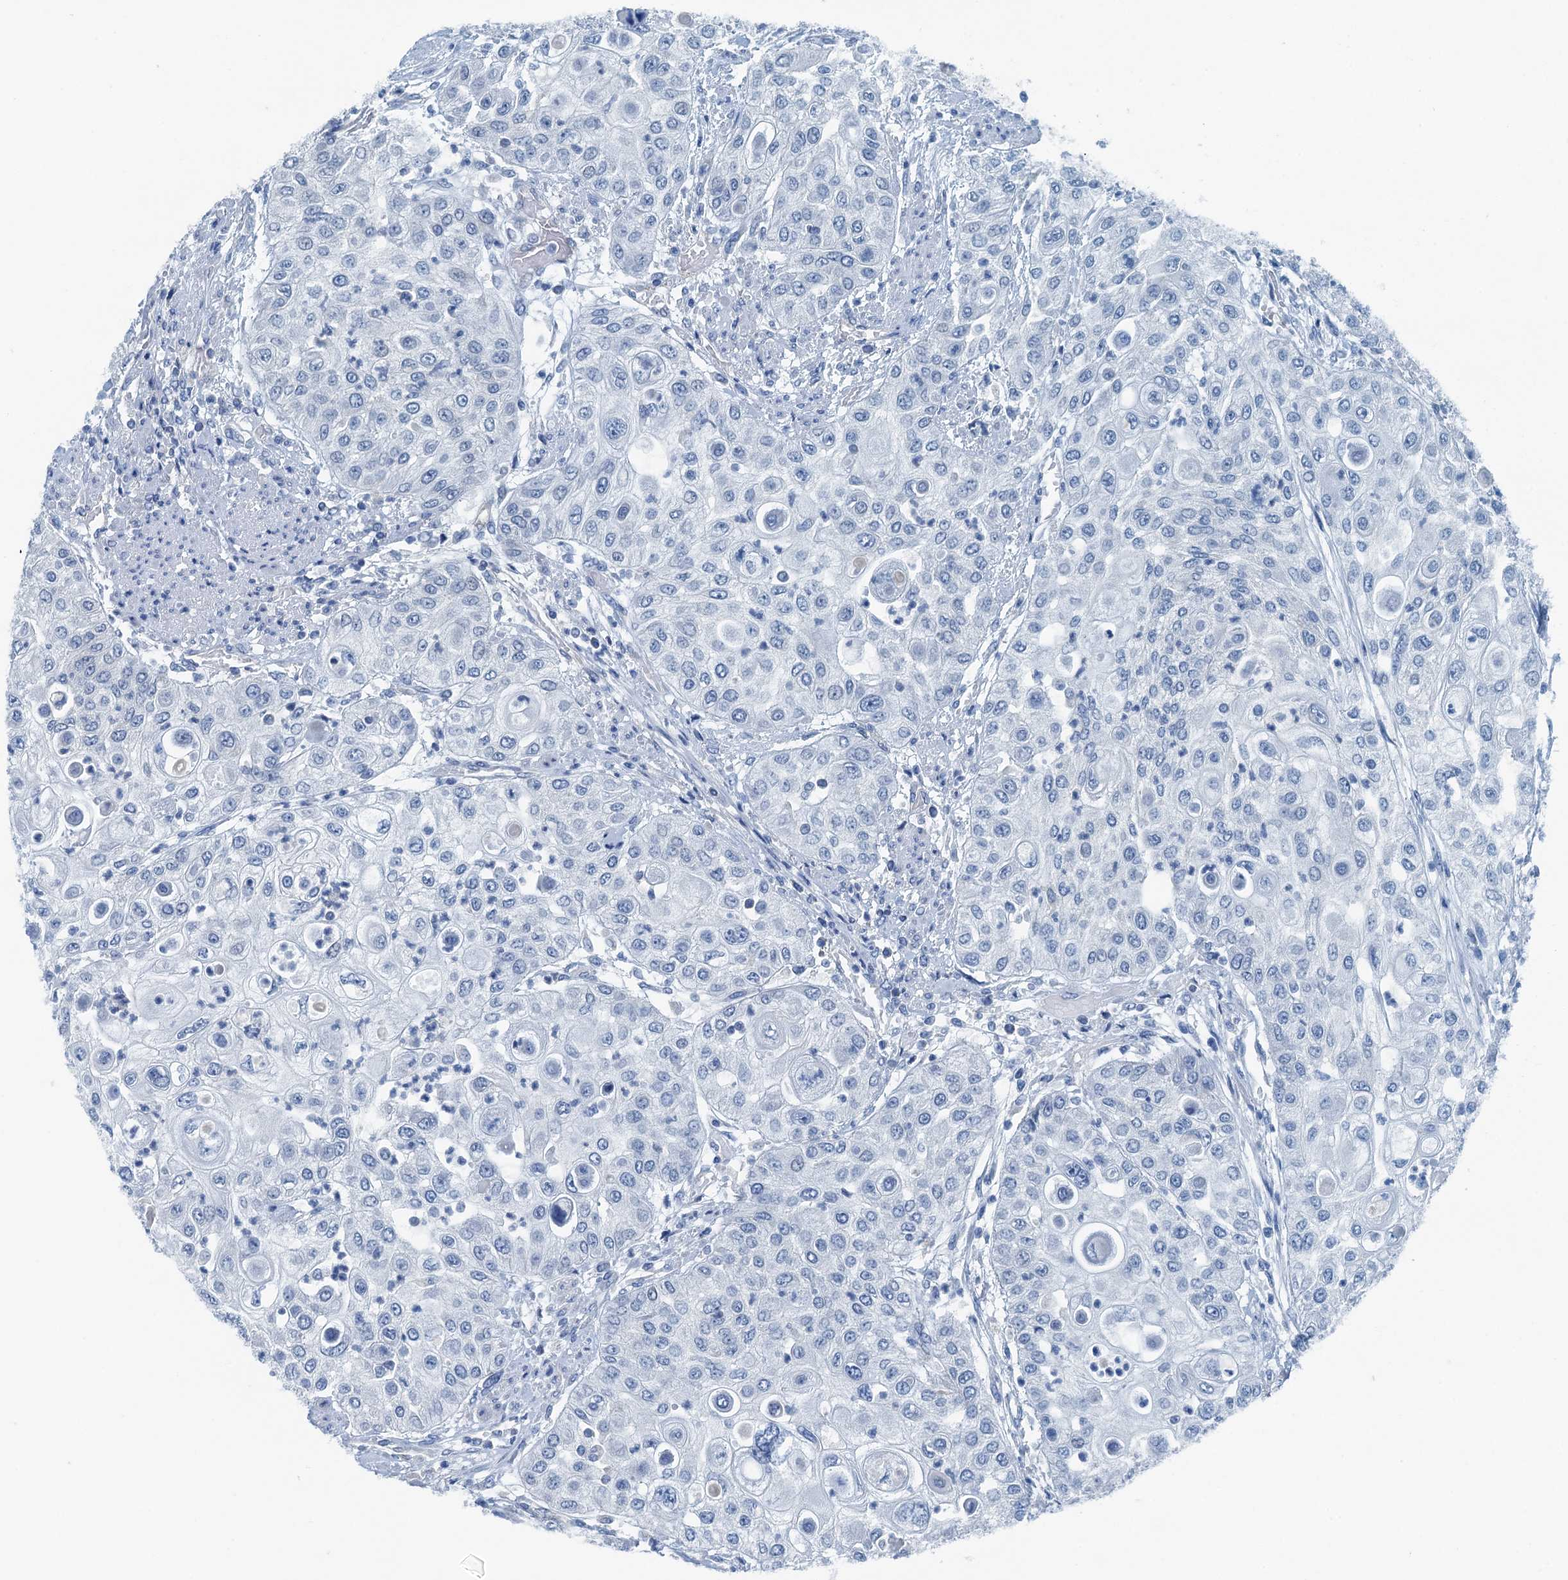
{"staining": {"intensity": "negative", "quantity": "none", "location": "none"}, "tissue": "urothelial cancer", "cell_type": "Tumor cells", "image_type": "cancer", "snomed": [{"axis": "morphology", "description": "Urothelial carcinoma, High grade"}, {"axis": "topography", "description": "Urinary bladder"}], "caption": "Tumor cells show no significant protein expression in urothelial carcinoma (high-grade).", "gene": "GFOD2", "patient": {"sex": "female", "age": 79}}